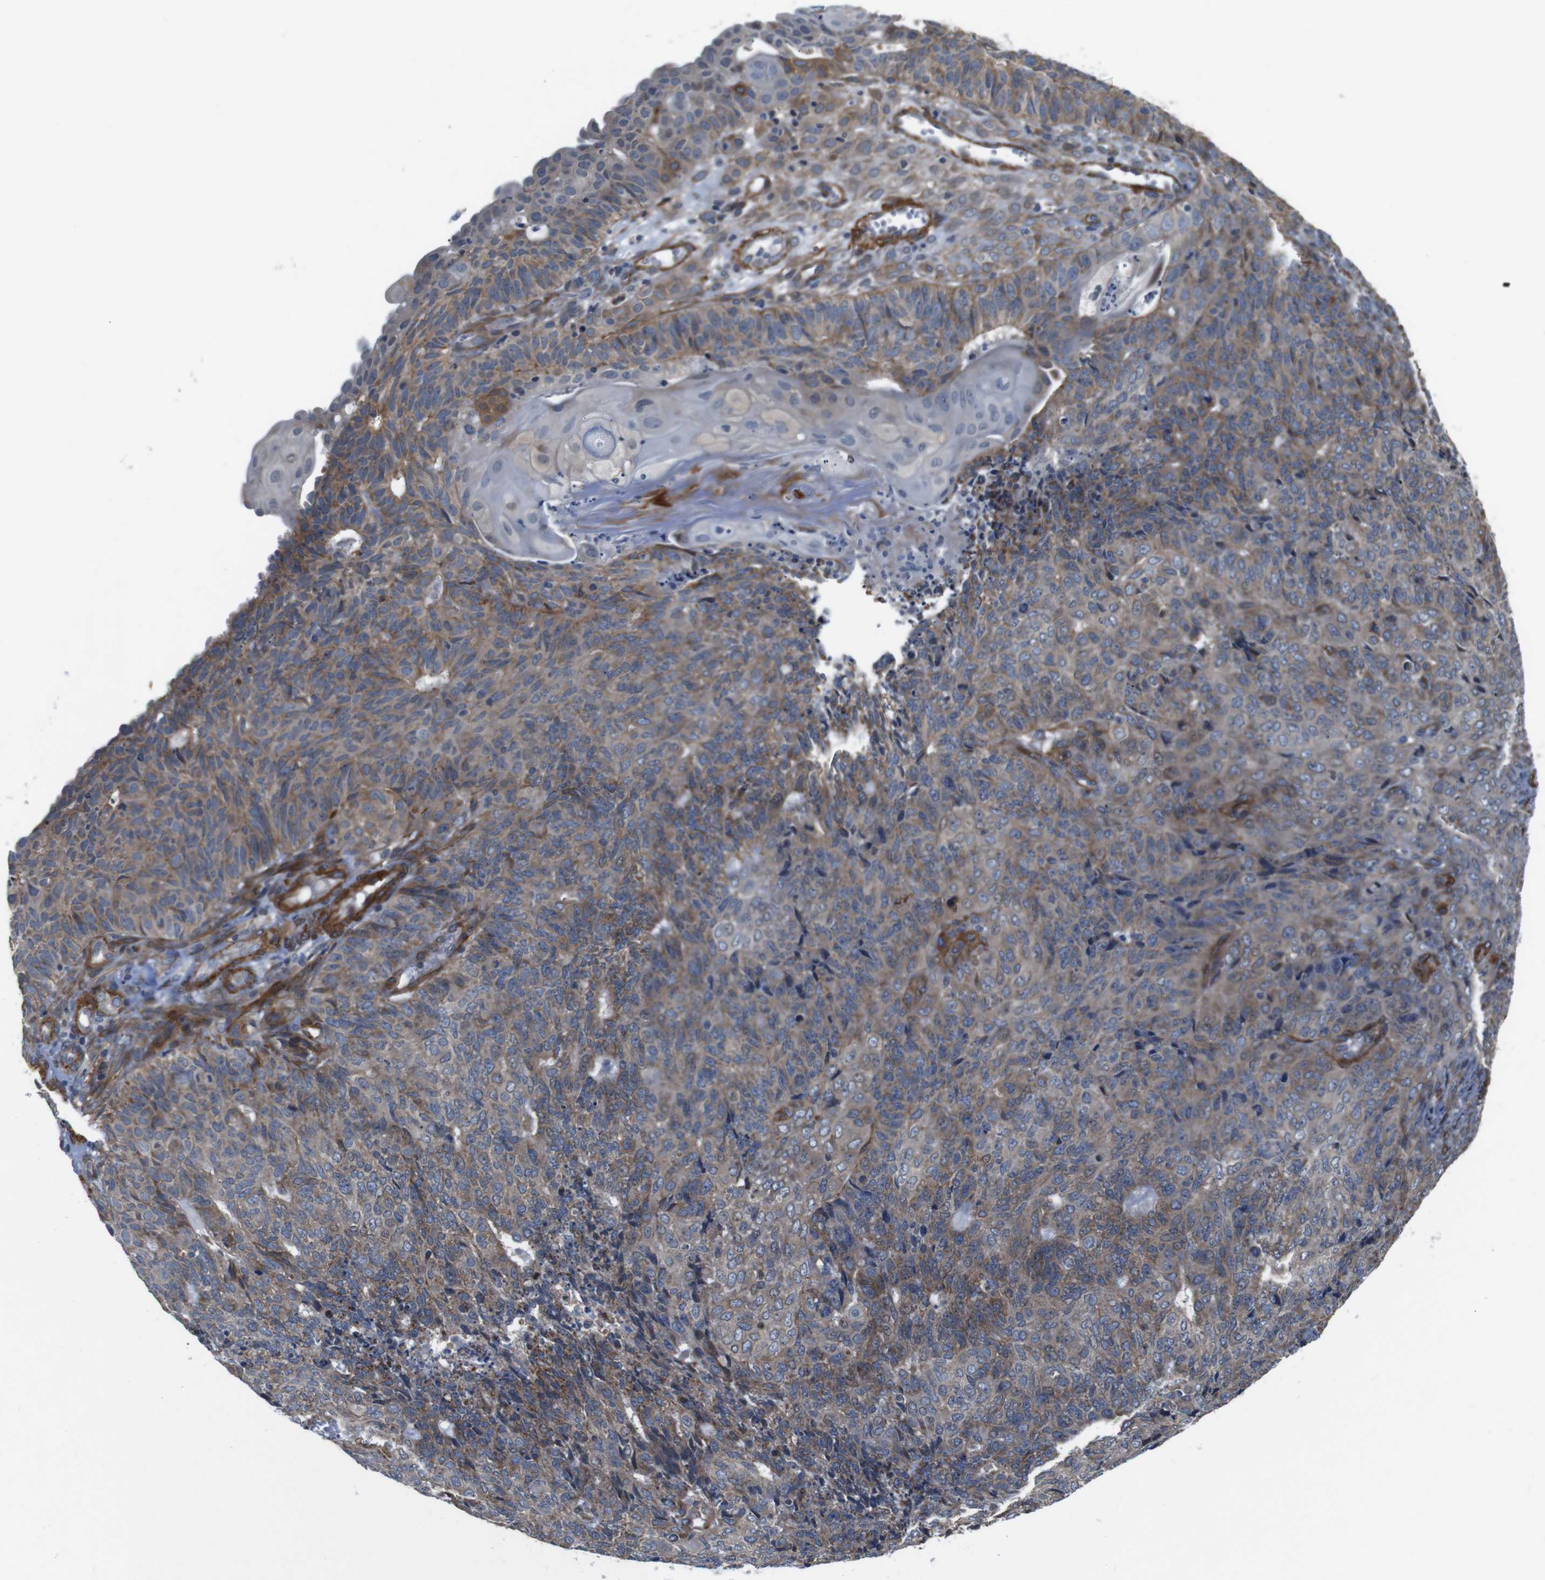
{"staining": {"intensity": "weak", "quantity": ">75%", "location": "cytoplasmic/membranous"}, "tissue": "endometrial cancer", "cell_type": "Tumor cells", "image_type": "cancer", "snomed": [{"axis": "morphology", "description": "Adenocarcinoma, NOS"}, {"axis": "topography", "description": "Endometrium"}], "caption": "Immunohistochemistry (IHC) staining of endometrial adenocarcinoma, which shows low levels of weak cytoplasmic/membranous staining in about >75% of tumor cells indicating weak cytoplasmic/membranous protein staining. The staining was performed using DAB (brown) for protein detection and nuclei were counterstained in hematoxylin (blue).", "gene": "GGT7", "patient": {"sex": "female", "age": 32}}